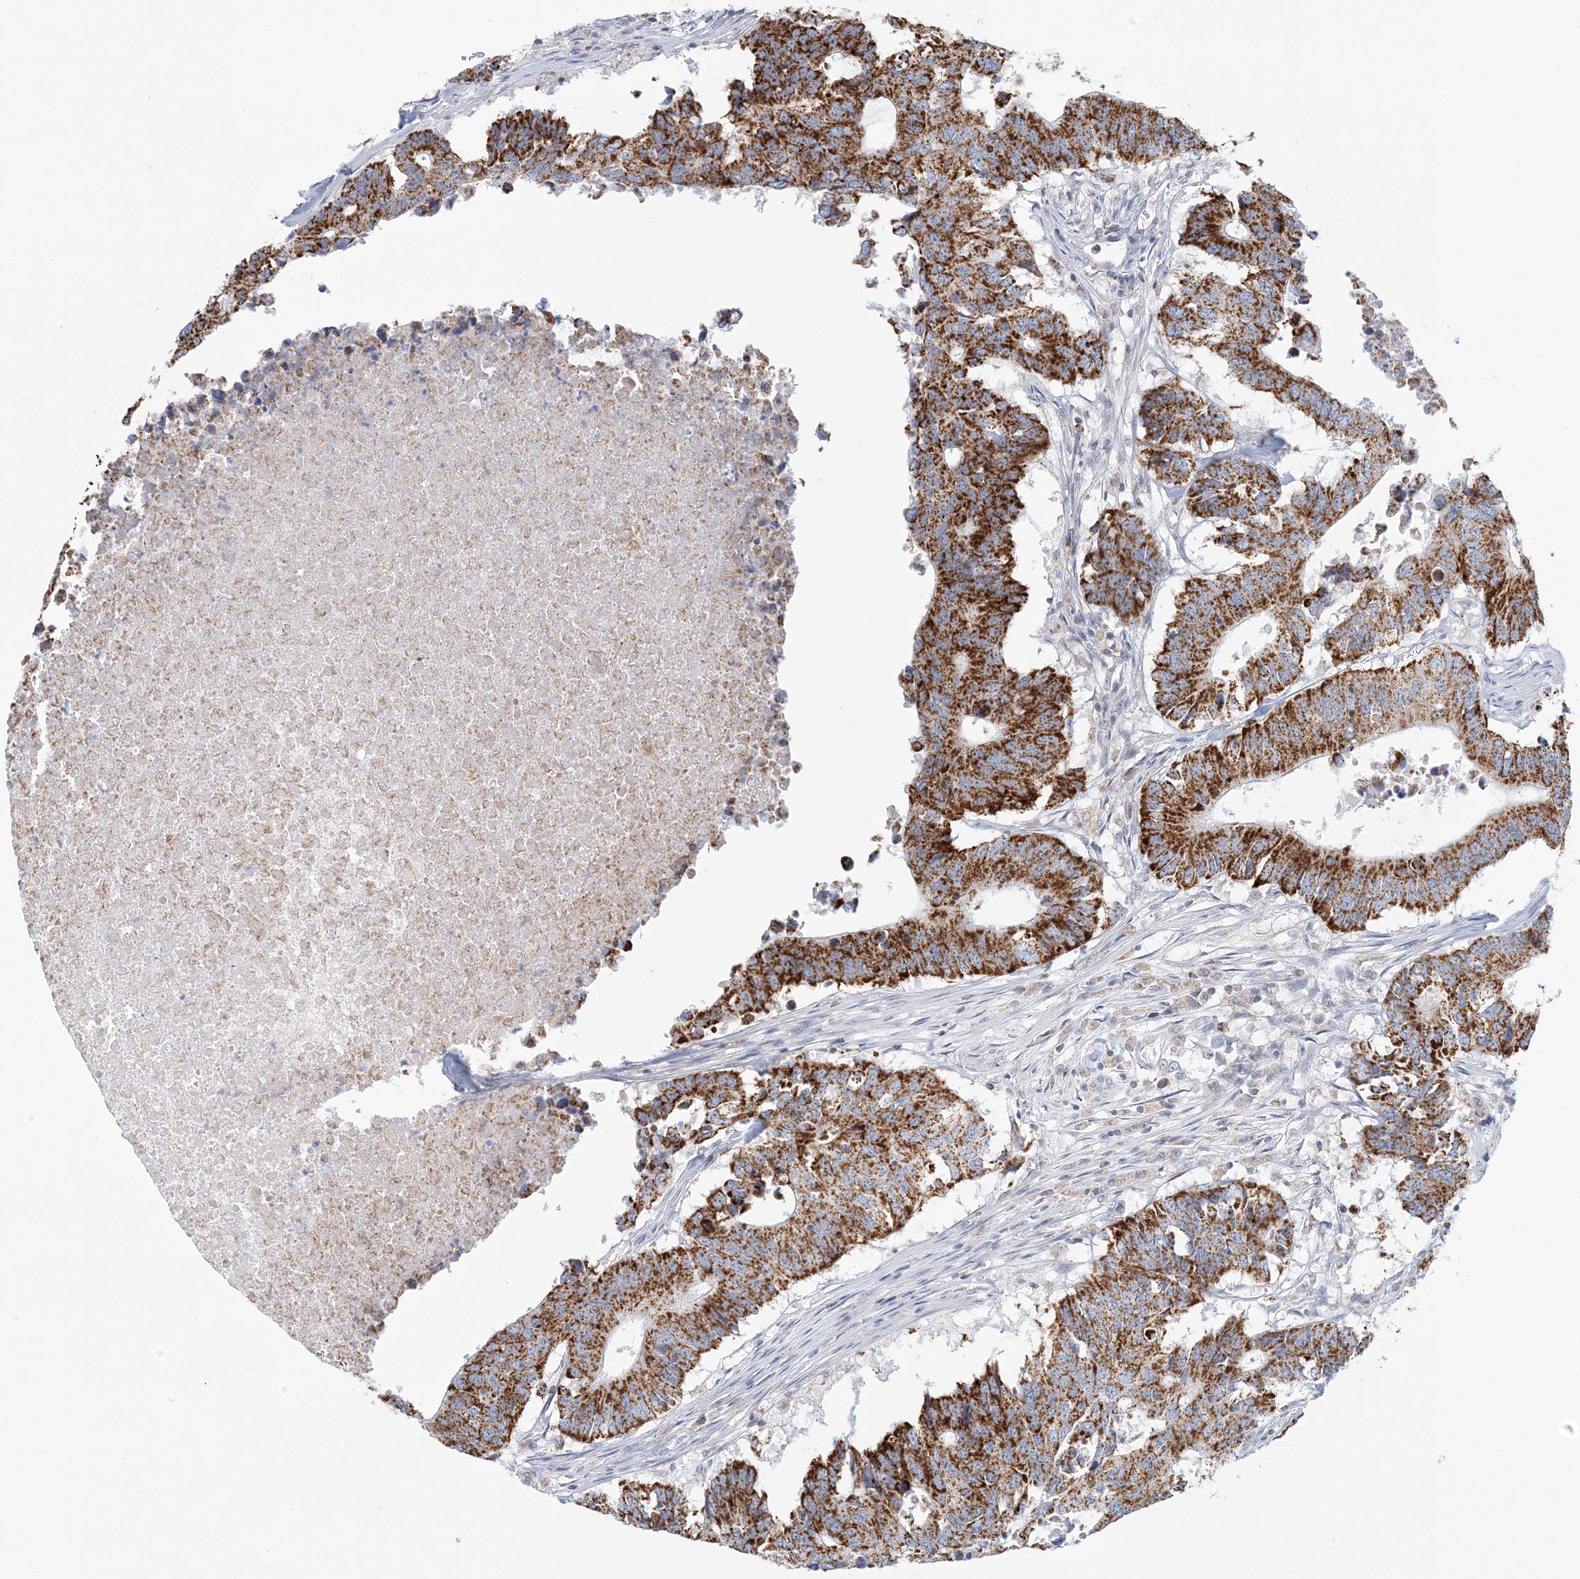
{"staining": {"intensity": "strong", "quantity": ">75%", "location": "cytoplasmic/membranous"}, "tissue": "colorectal cancer", "cell_type": "Tumor cells", "image_type": "cancer", "snomed": [{"axis": "morphology", "description": "Adenocarcinoma, NOS"}, {"axis": "topography", "description": "Colon"}], "caption": "Immunohistochemistry (DAB (3,3'-diaminobenzidine)) staining of human colorectal cancer exhibits strong cytoplasmic/membranous protein staining in approximately >75% of tumor cells.", "gene": "BDH1", "patient": {"sex": "male", "age": 71}}